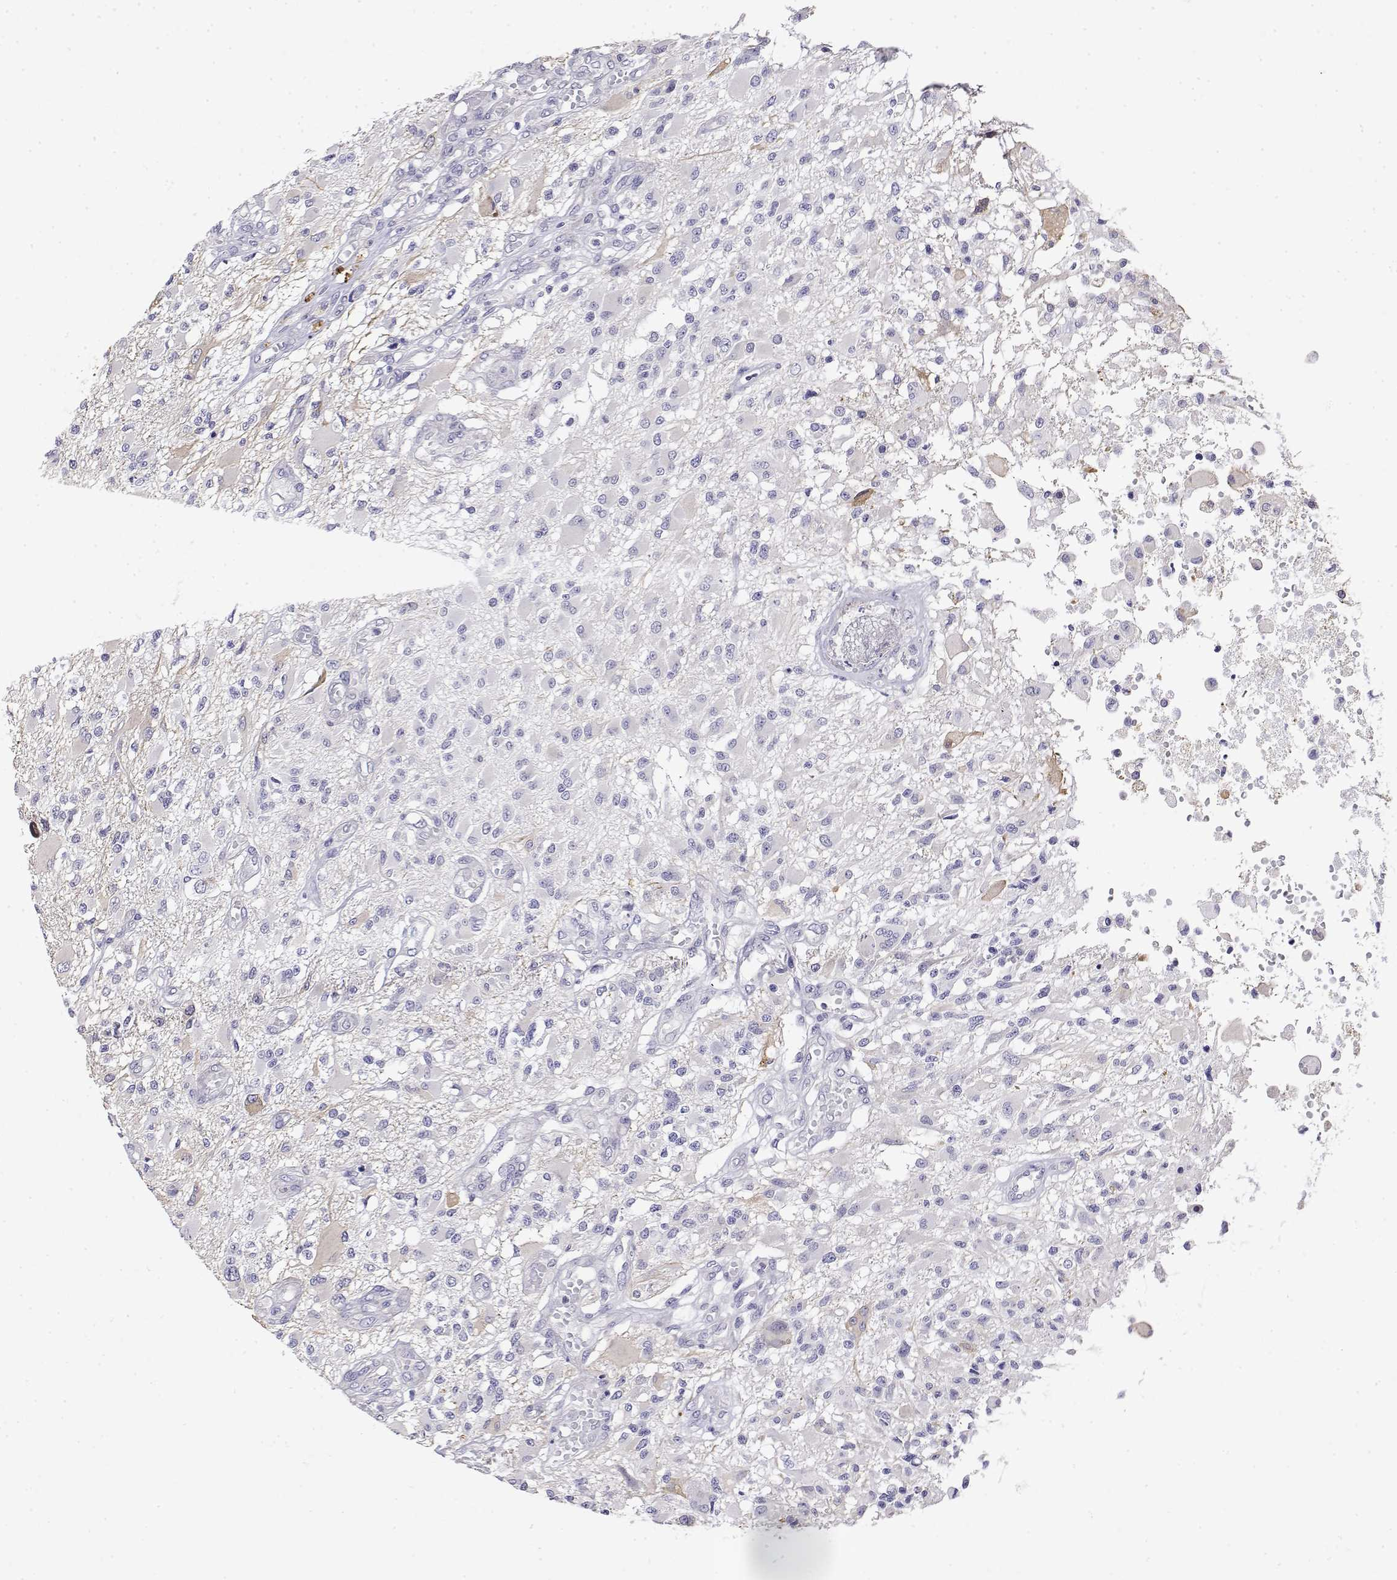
{"staining": {"intensity": "negative", "quantity": "none", "location": "none"}, "tissue": "glioma", "cell_type": "Tumor cells", "image_type": "cancer", "snomed": [{"axis": "morphology", "description": "Glioma, malignant, High grade"}, {"axis": "topography", "description": "Brain"}], "caption": "IHC of human malignant glioma (high-grade) displays no positivity in tumor cells.", "gene": "LY6D", "patient": {"sex": "female", "age": 63}}